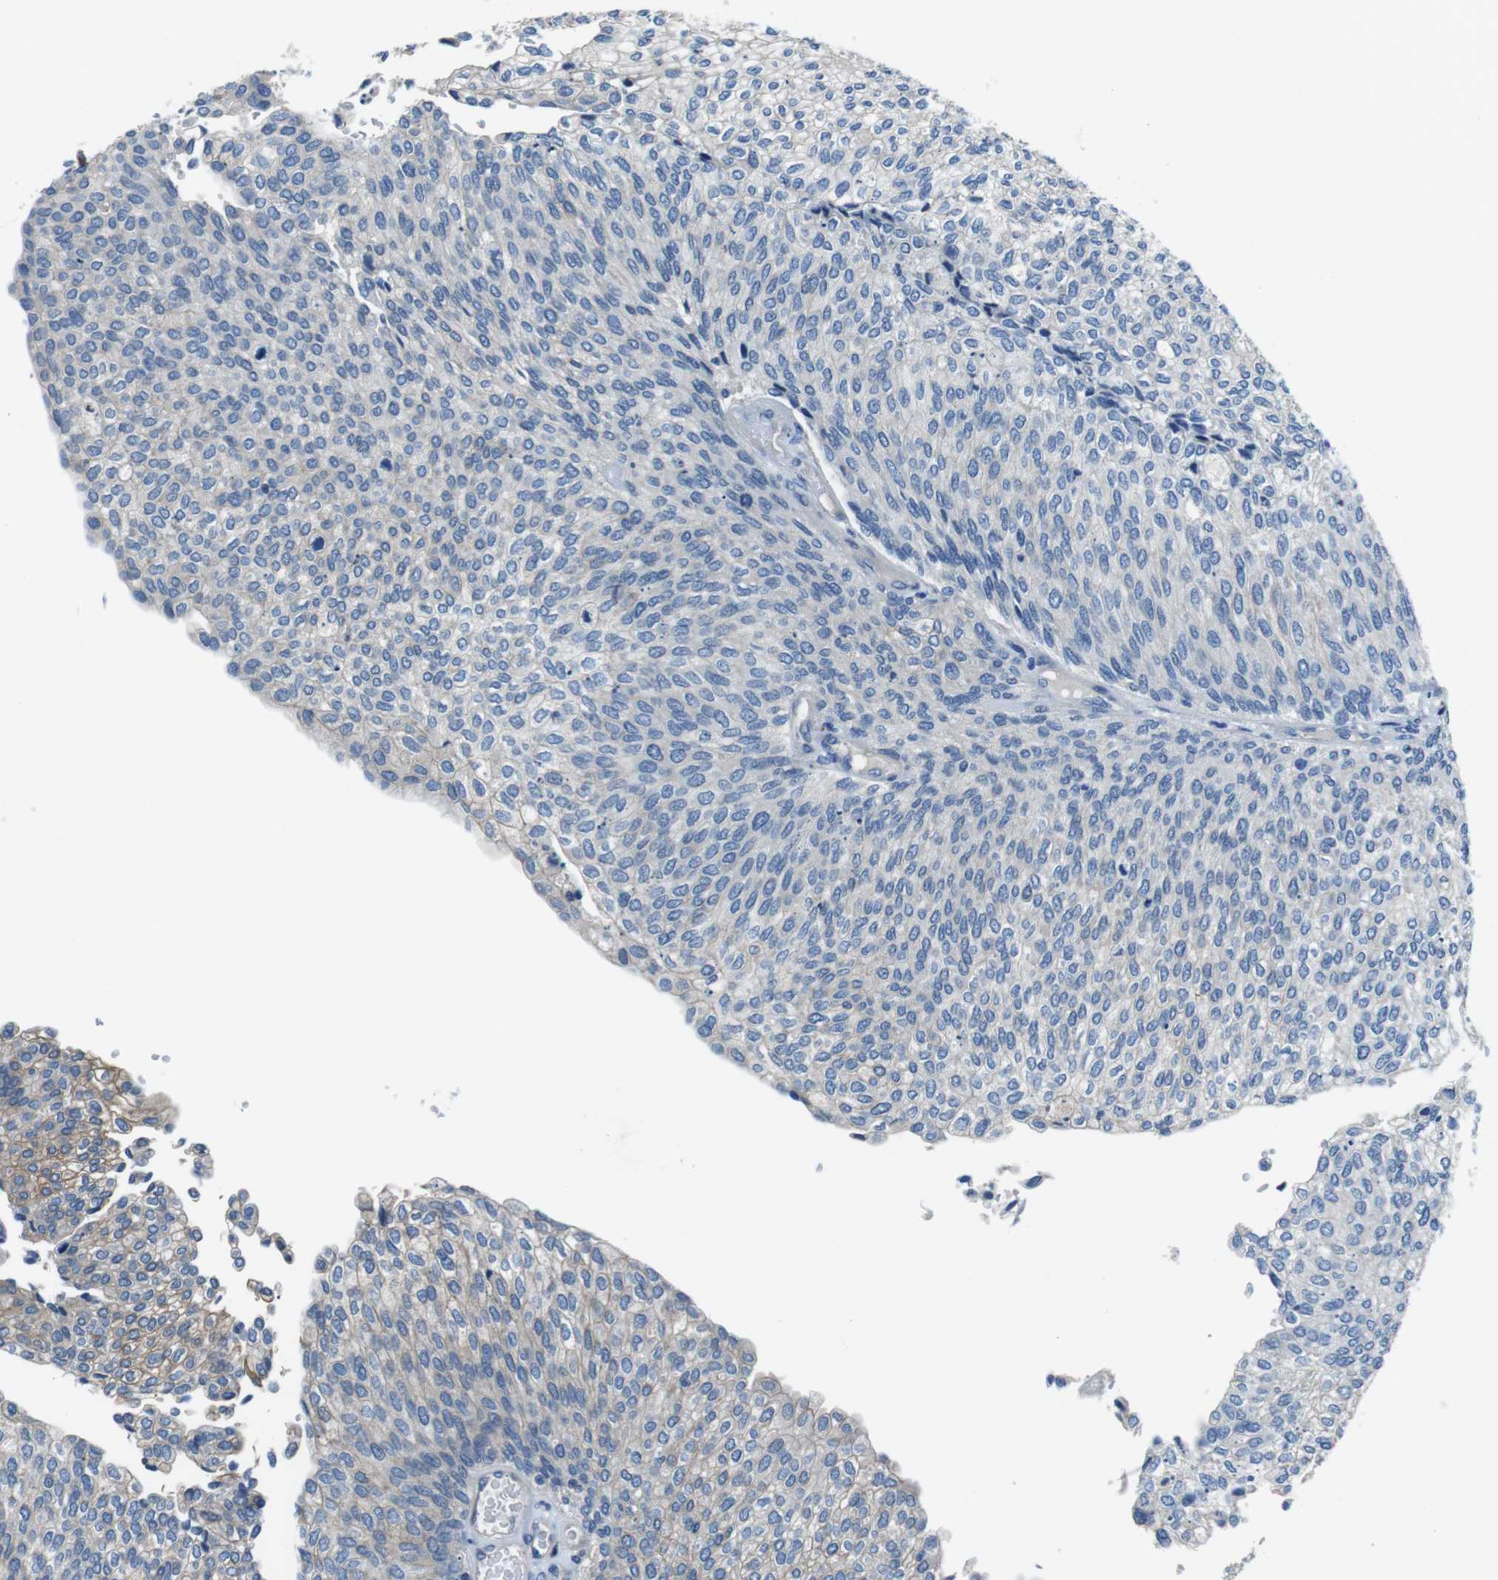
{"staining": {"intensity": "weak", "quantity": "<25%", "location": "cytoplasmic/membranous"}, "tissue": "urothelial cancer", "cell_type": "Tumor cells", "image_type": "cancer", "snomed": [{"axis": "morphology", "description": "Urothelial carcinoma, Low grade"}, {"axis": "topography", "description": "Urinary bladder"}], "caption": "Immunohistochemistry (IHC) photomicrograph of neoplastic tissue: urothelial cancer stained with DAB (3,3'-diaminobenzidine) displays no significant protein positivity in tumor cells.", "gene": "TULP3", "patient": {"sex": "female", "age": 79}}